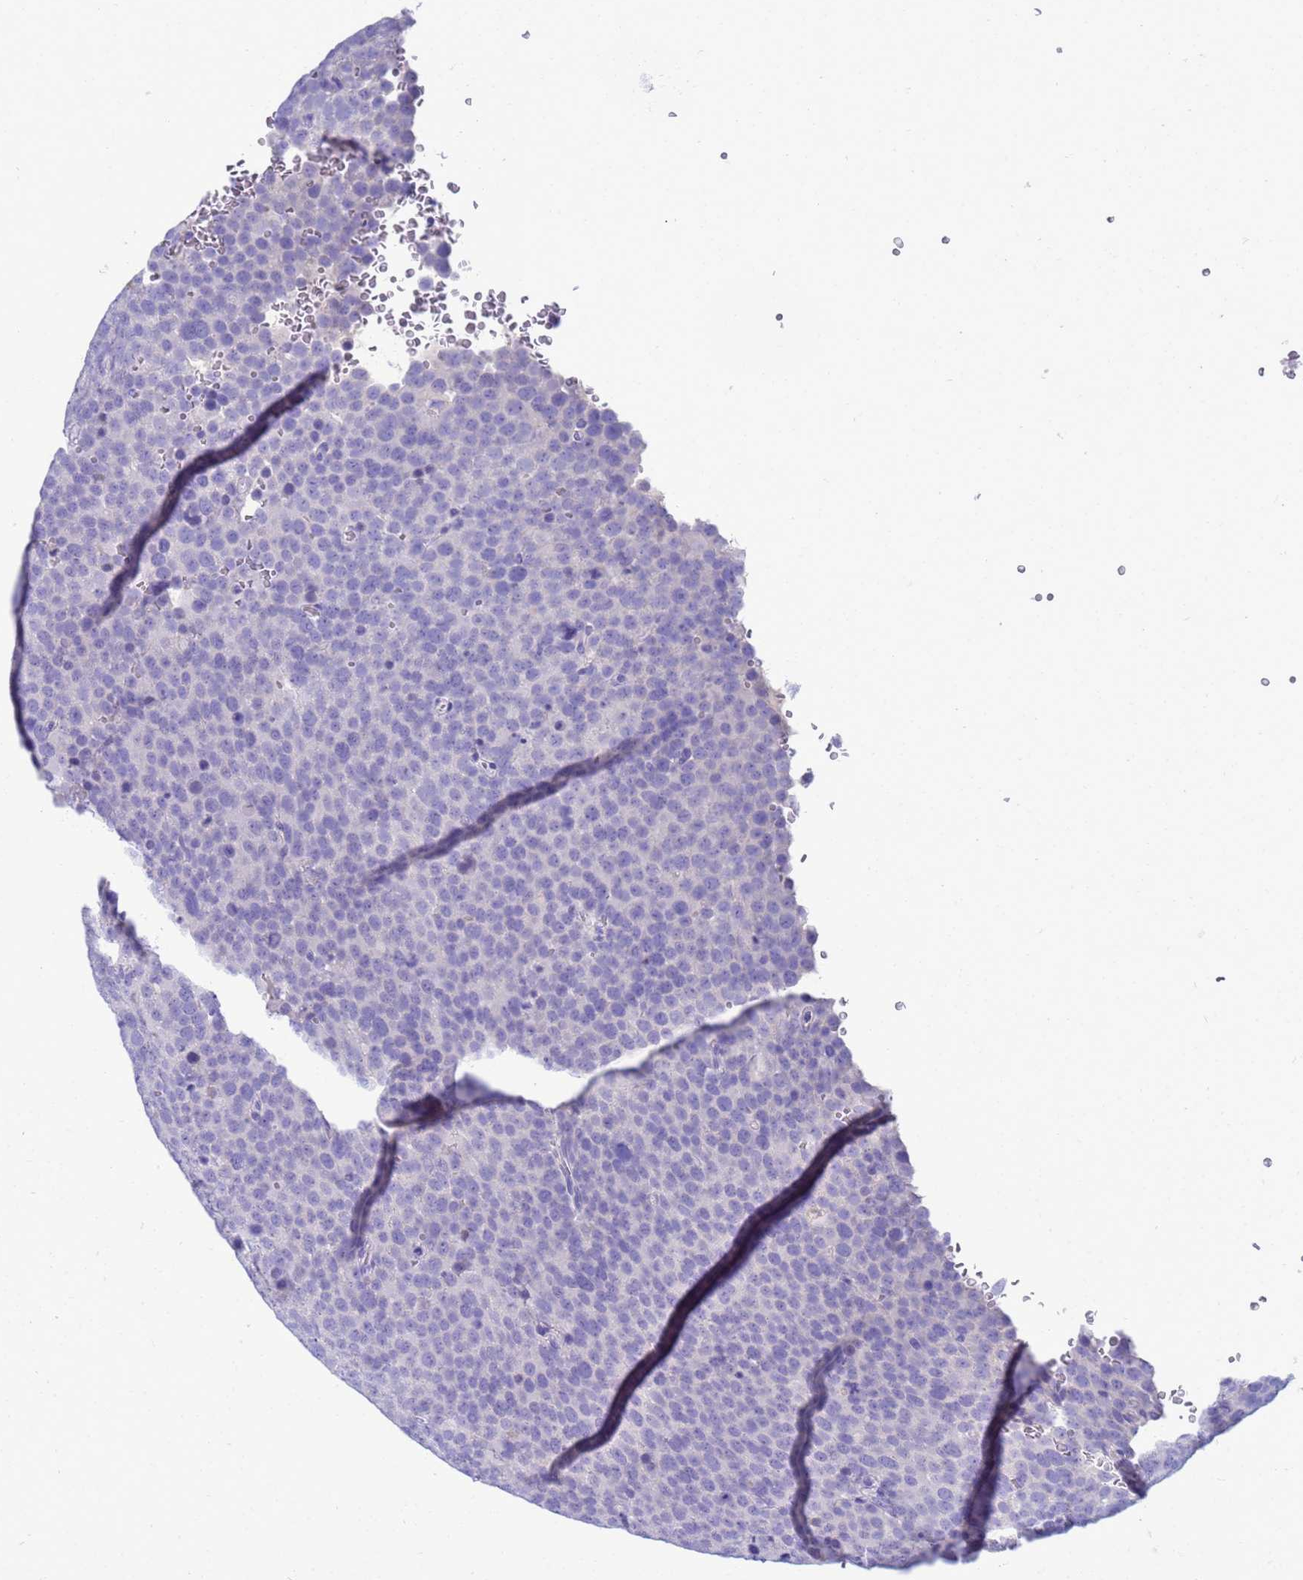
{"staining": {"intensity": "negative", "quantity": "none", "location": "none"}, "tissue": "testis cancer", "cell_type": "Tumor cells", "image_type": "cancer", "snomed": [{"axis": "morphology", "description": "Seminoma, NOS"}, {"axis": "topography", "description": "Testis"}], "caption": "Tumor cells show no significant protein expression in testis cancer.", "gene": "SYCN", "patient": {"sex": "male", "age": 71}}